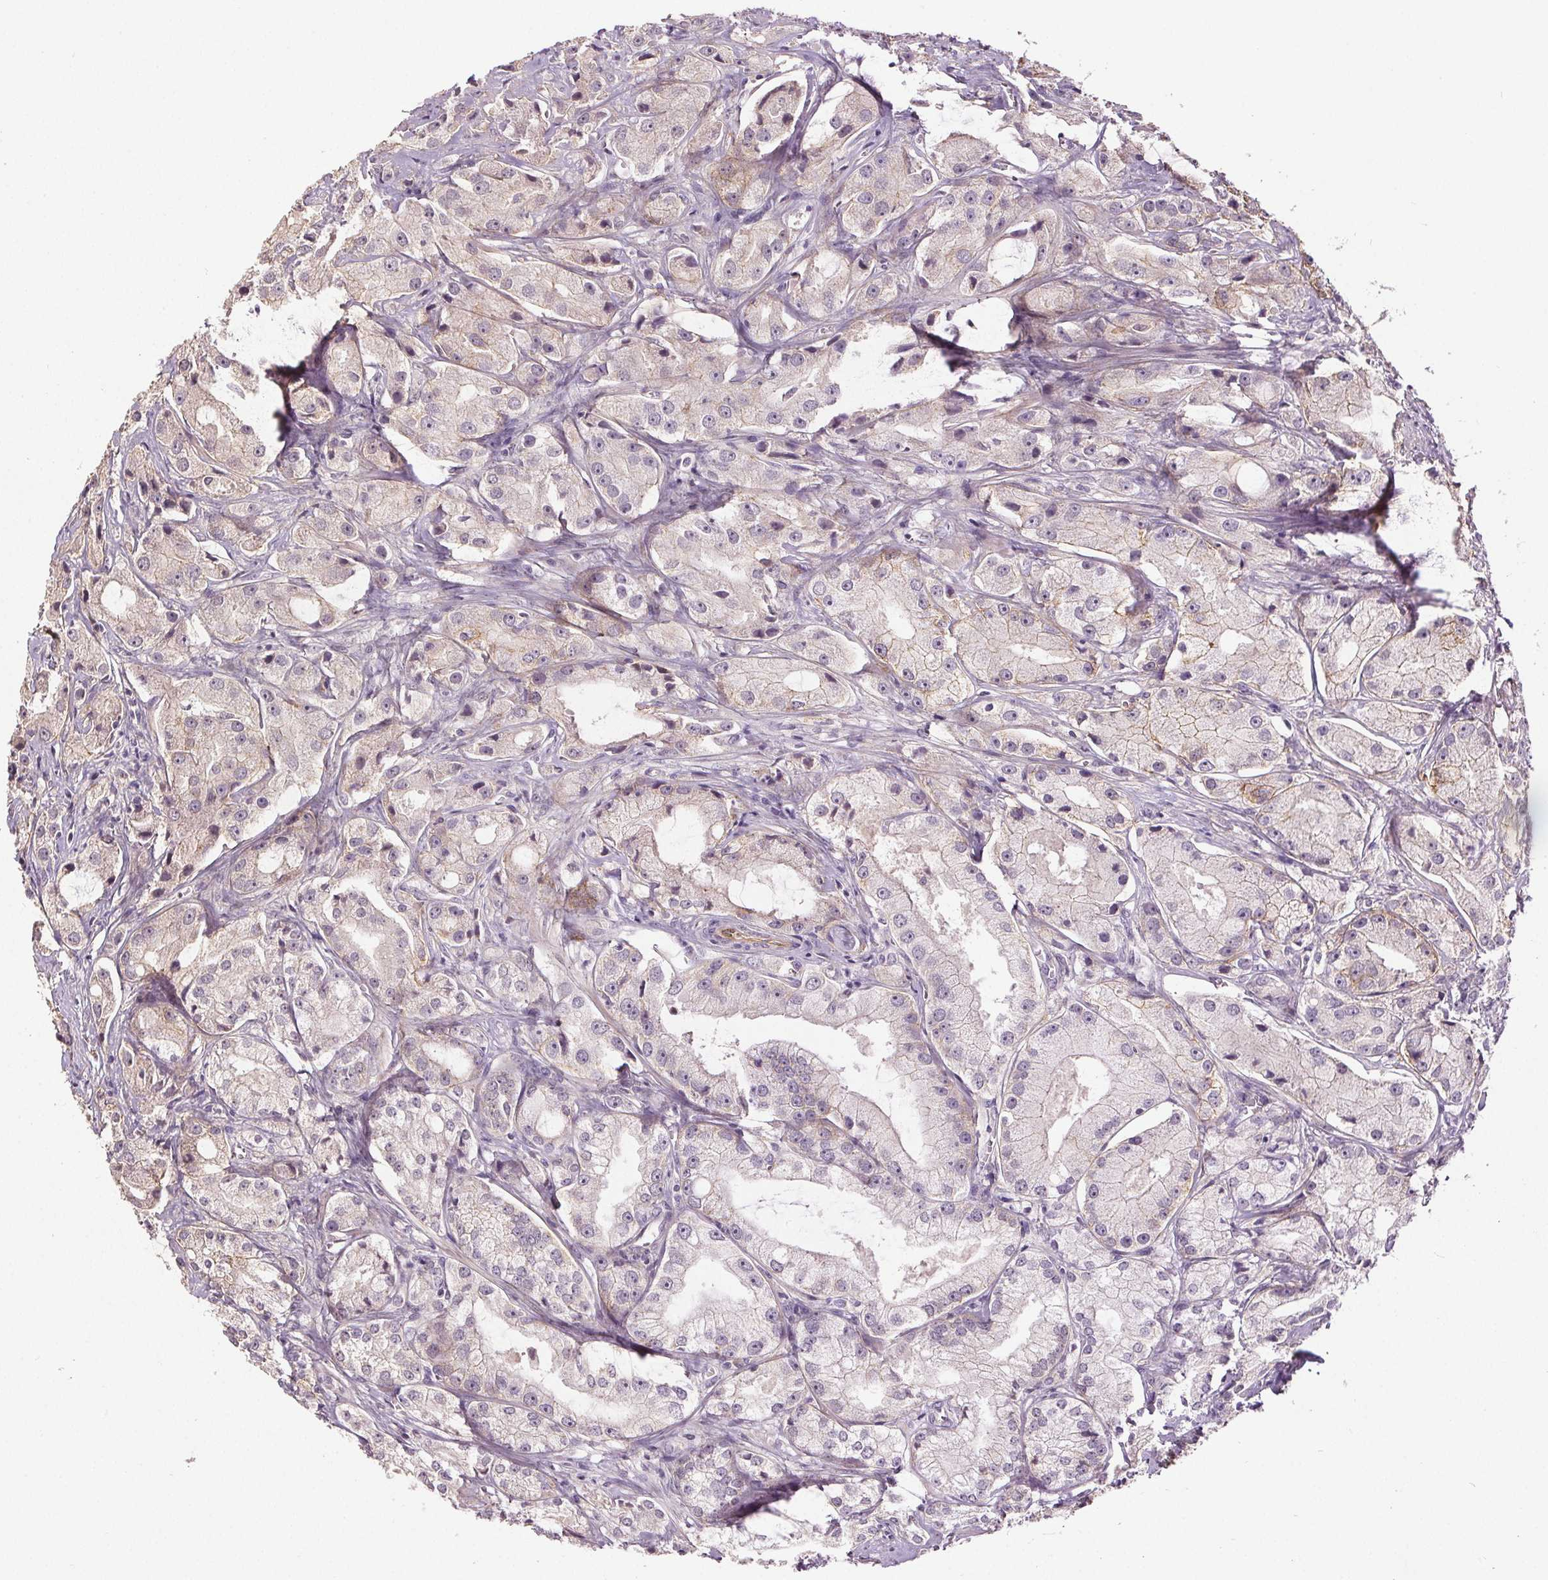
{"staining": {"intensity": "negative", "quantity": "none", "location": "none"}, "tissue": "prostate cancer", "cell_type": "Tumor cells", "image_type": "cancer", "snomed": [{"axis": "morphology", "description": "Adenocarcinoma, High grade"}, {"axis": "topography", "description": "Prostate"}], "caption": "An image of human high-grade adenocarcinoma (prostate) is negative for staining in tumor cells.", "gene": "EPHB3", "patient": {"sex": "male", "age": 64}}